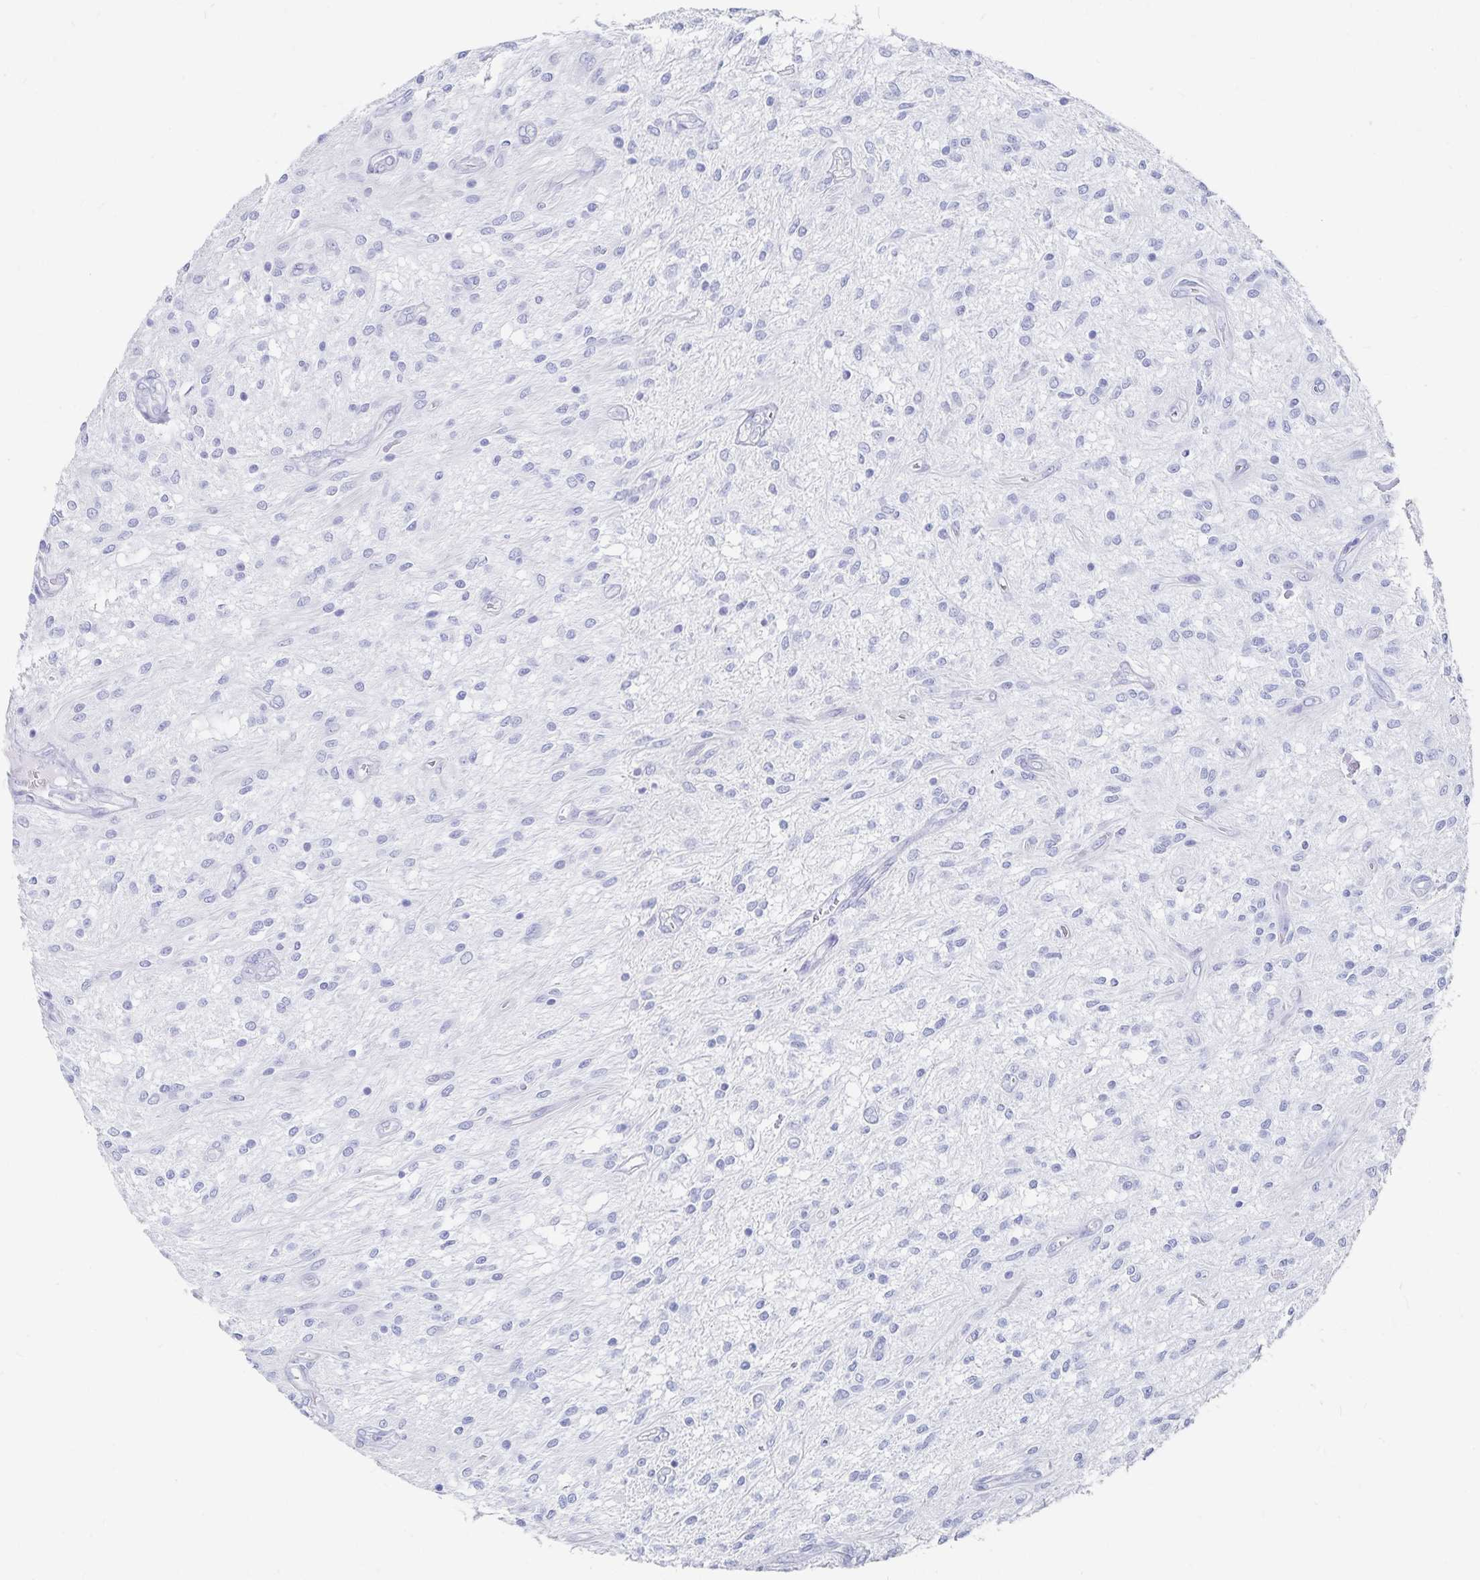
{"staining": {"intensity": "negative", "quantity": "none", "location": "none"}, "tissue": "glioma", "cell_type": "Tumor cells", "image_type": "cancer", "snomed": [{"axis": "morphology", "description": "Glioma, malignant, Low grade"}, {"axis": "topography", "description": "Cerebellum"}], "caption": "A histopathology image of human glioma is negative for staining in tumor cells. (DAB IHC with hematoxylin counter stain).", "gene": "TNIP1", "patient": {"sex": "female", "age": 14}}